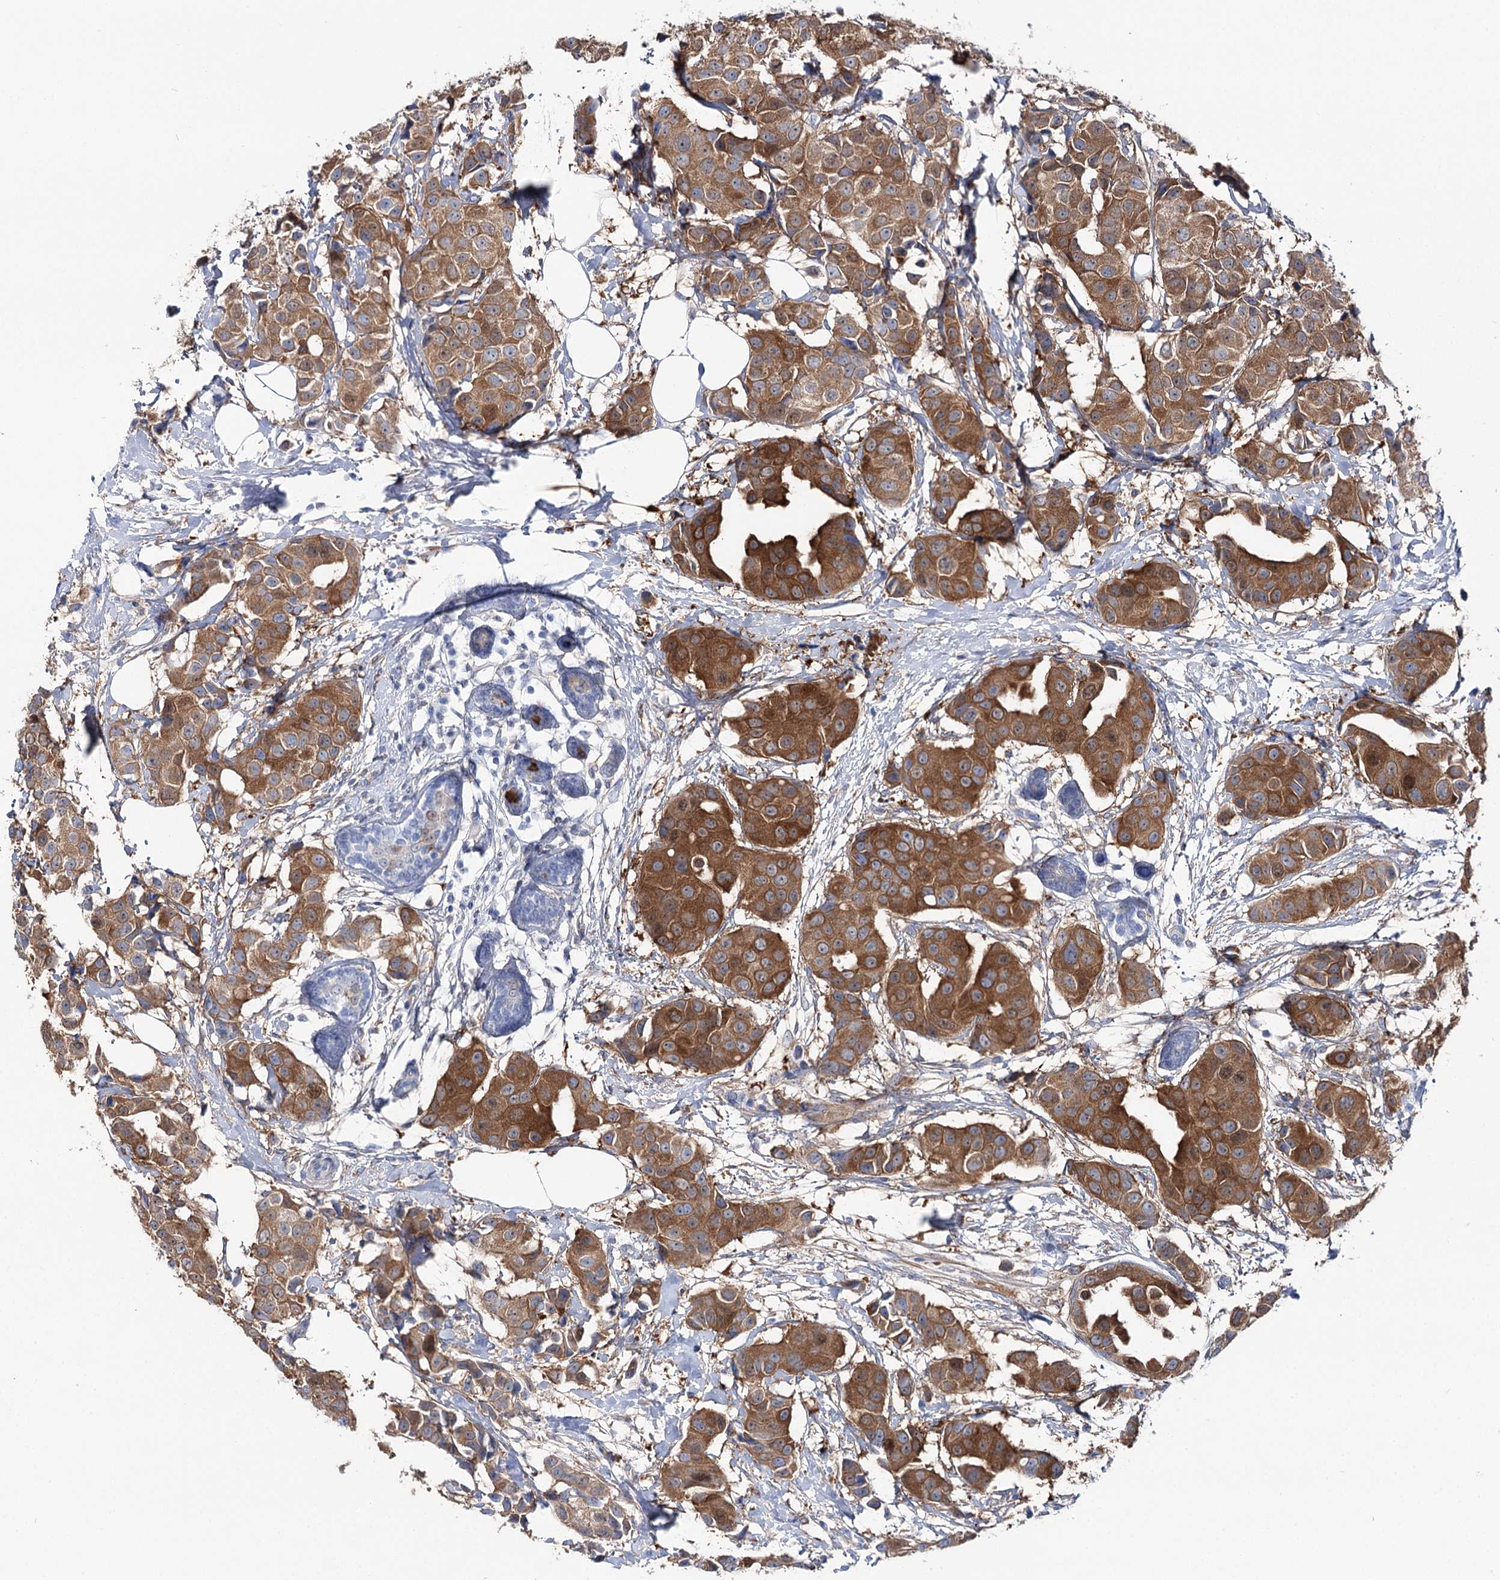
{"staining": {"intensity": "moderate", "quantity": ">75%", "location": "cytoplasmic/membranous"}, "tissue": "breast cancer", "cell_type": "Tumor cells", "image_type": "cancer", "snomed": [{"axis": "morphology", "description": "Normal tissue, NOS"}, {"axis": "morphology", "description": "Duct carcinoma"}, {"axis": "topography", "description": "Breast"}], "caption": "Protein staining reveals moderate cytoplasmic/membranous staining in about >75% of tumor cells in breast cancer (invasive ductal carcinoma).", "gene": "UGDH", "patient": {"sex": "female", "age": 39}}